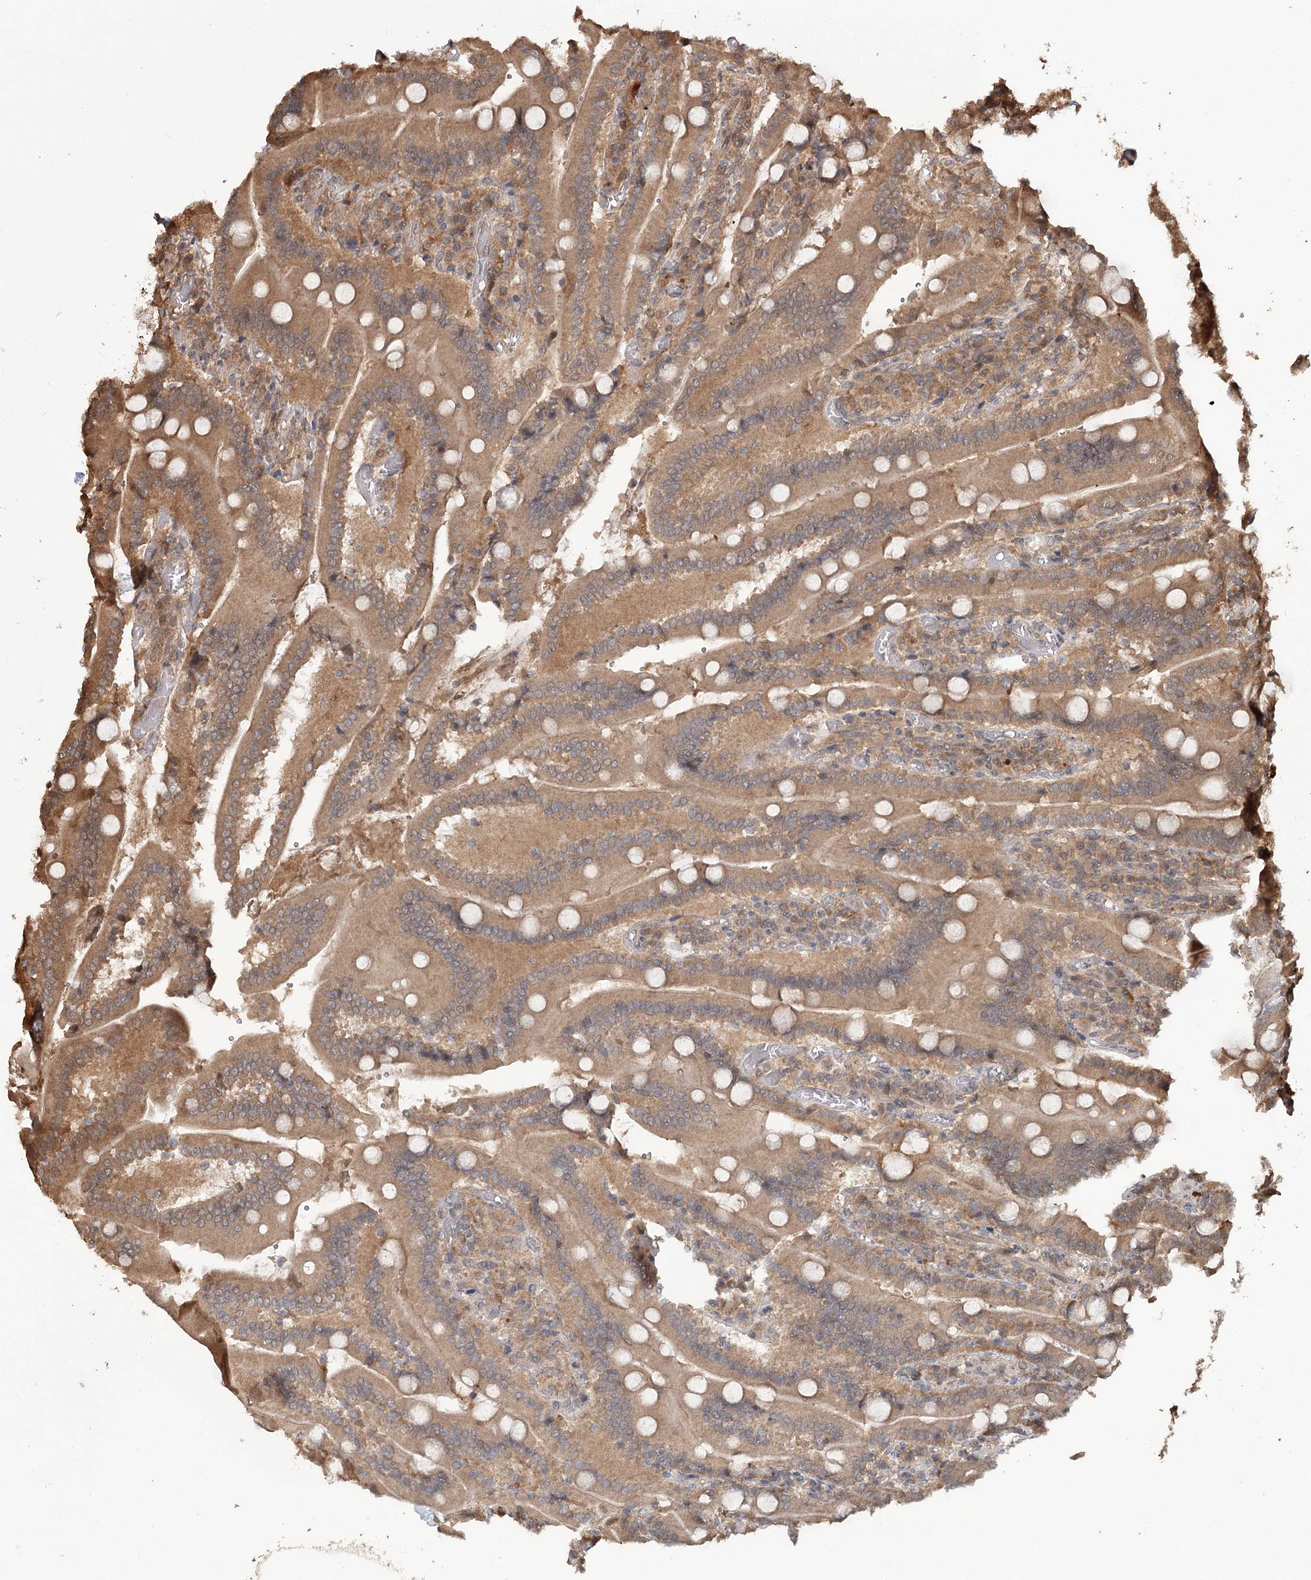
{"staining": {"intensity": "moderate", "quantity": ">75%", "location": "cytoplasmic/membranous"}, "tissue": "duodenum", "cell_type": "Glandular cells", "image_type": "normal", "snomed": [{"axis": "morphology", "description": "Normal tissue, NOS"}, {"axis": "topography", "description": "Duodenum"}], "caption": "This photomicrograph shows immunohistochemistry staining of normal human duodenum, with medium moderate cytoplasmic/membranous positivity in approximately >75% of glandular cells.", "gene": "N6AMT1", "patient": {"sex": "female", "age": 62}}